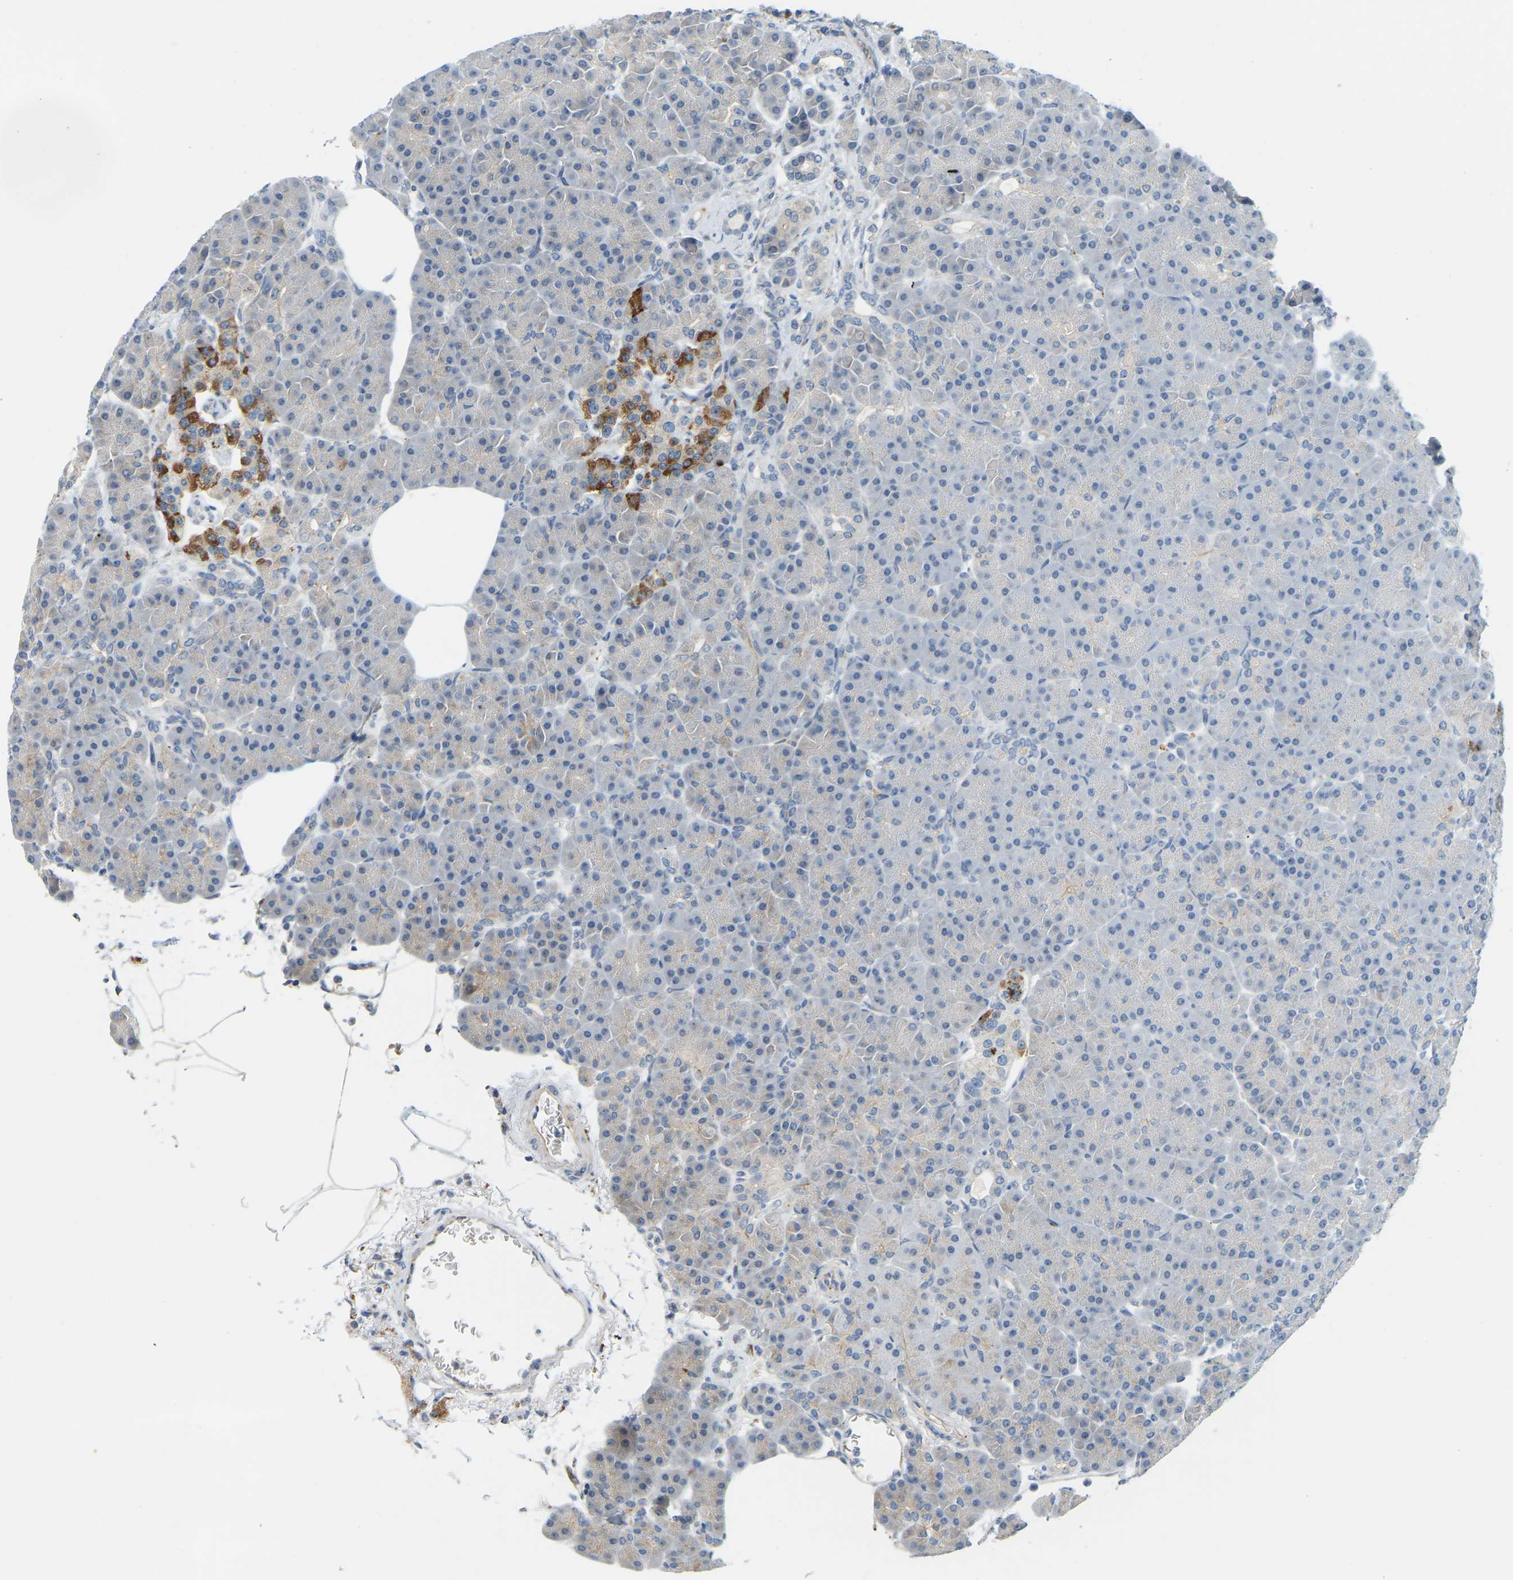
{"staining": {"intensity": "weak", "quantity": "25%-75%", "location": "cytoplasmic/membranous"}, "tissue": "pancreas", "cell_type": "Exocrine glandular cells", "image_type": "normal", "snomed": [{"axis": "morphology", "description": "Normal tissue, NOS"}, {"axis": "topography", "description": "Pancreas"}], "caption": "An IHC histopathology image of normal tissue is shown. Protein staining in brown shows weak cytoplasmic/membranous positivity in pancreas within exocrine glandular cells.", "gene": "NME8", "patient": {"sex": "female", "age": 70}}